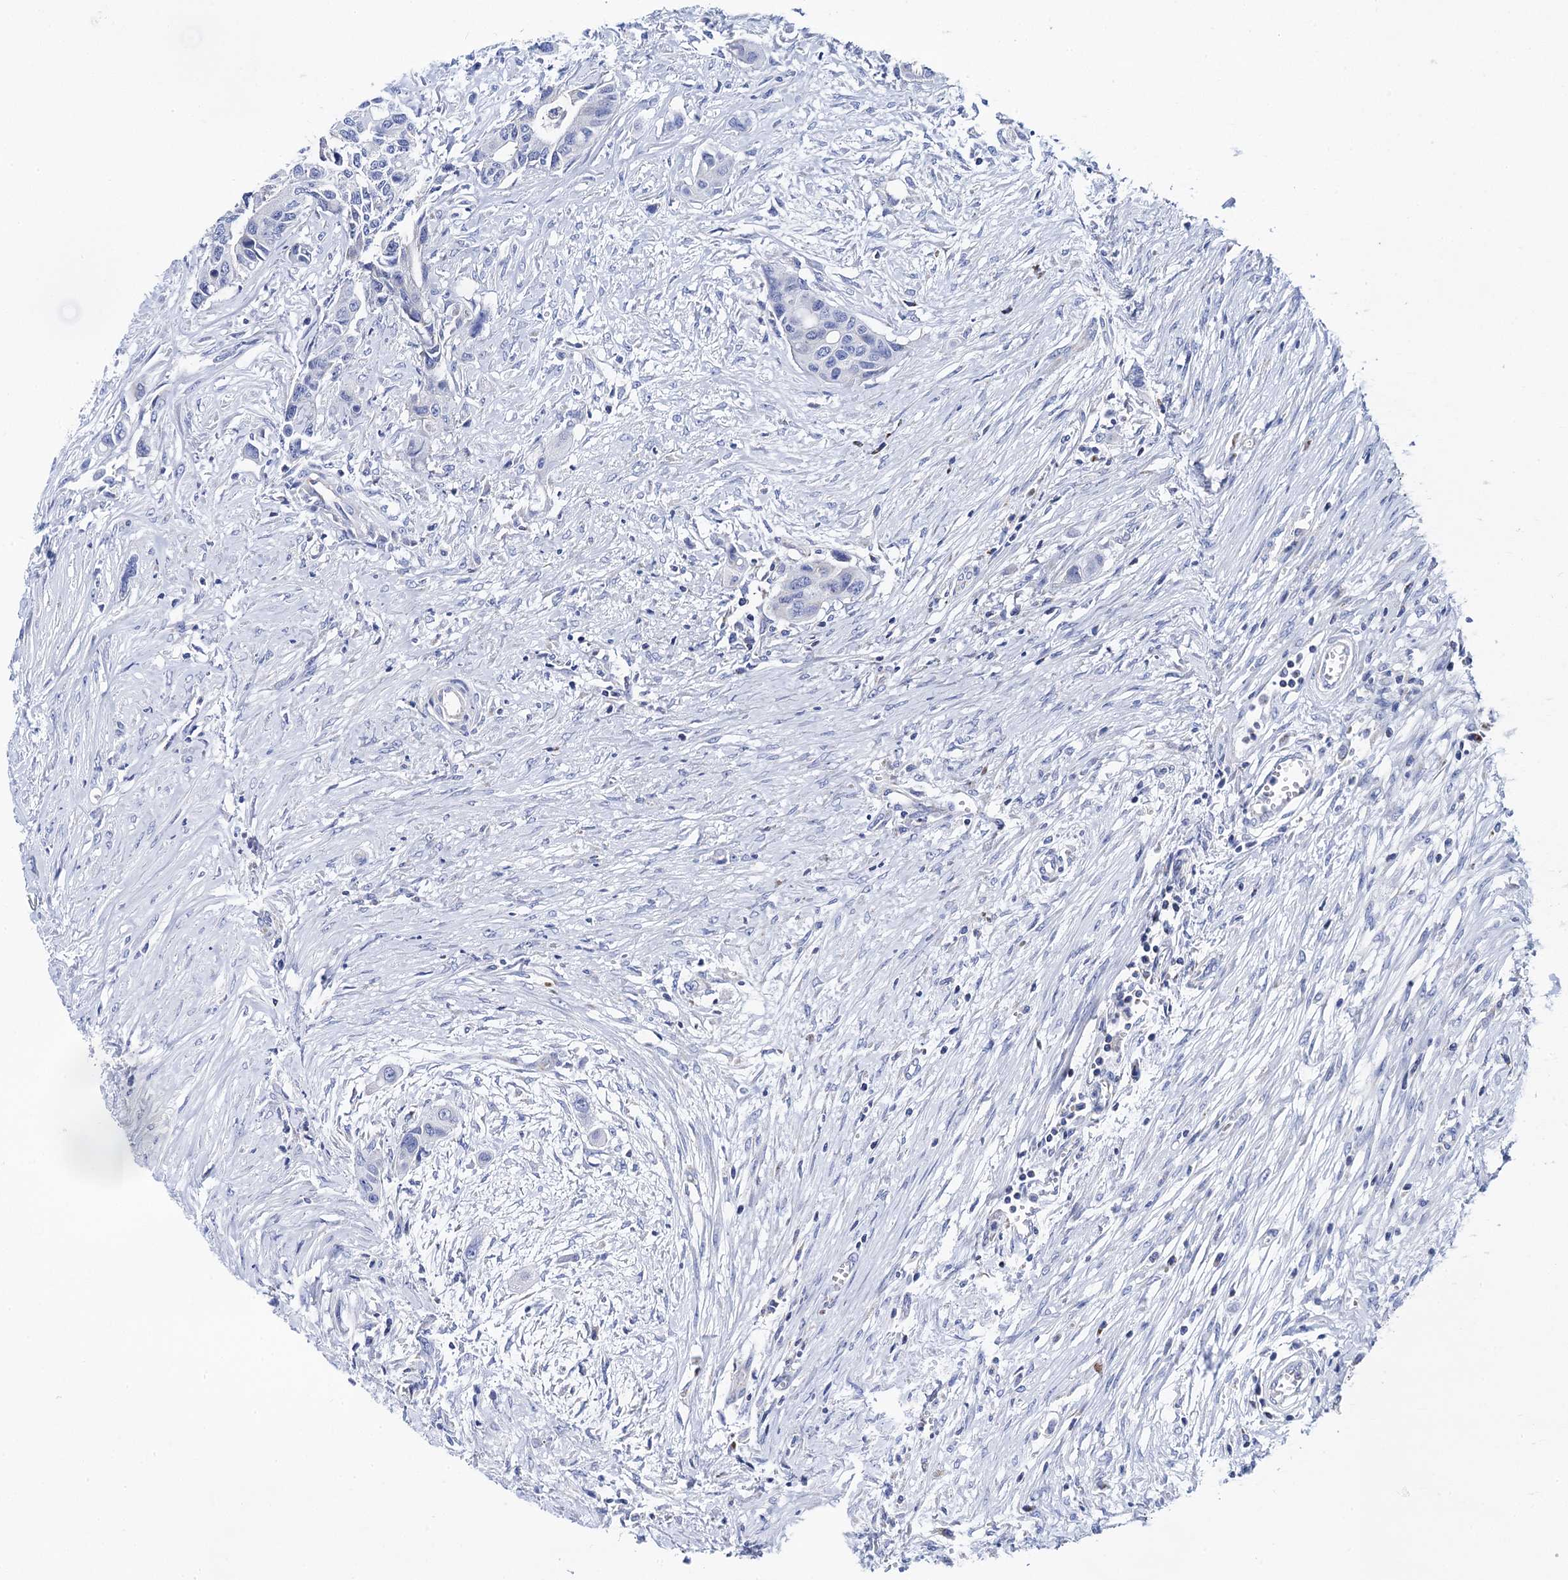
{"staining": {"intensity": "negative", "quantity": "none", "location": "none"}, "tissue": "colorectal cancer", "cell_type": "Tumor cells", "image_type": "cancer", "snomed": [{"axis": "morphology", "description": "Adenocarcinoma, NOS"}, {"axis": "topography", "description": "Colon"}], "caption": "Colorectal adenocarcinoma stained for a protein using IHC exhibits no positivity tumor cells.", "gene": "ACADSB", "patient": {"sex": "male", "age": 77}}